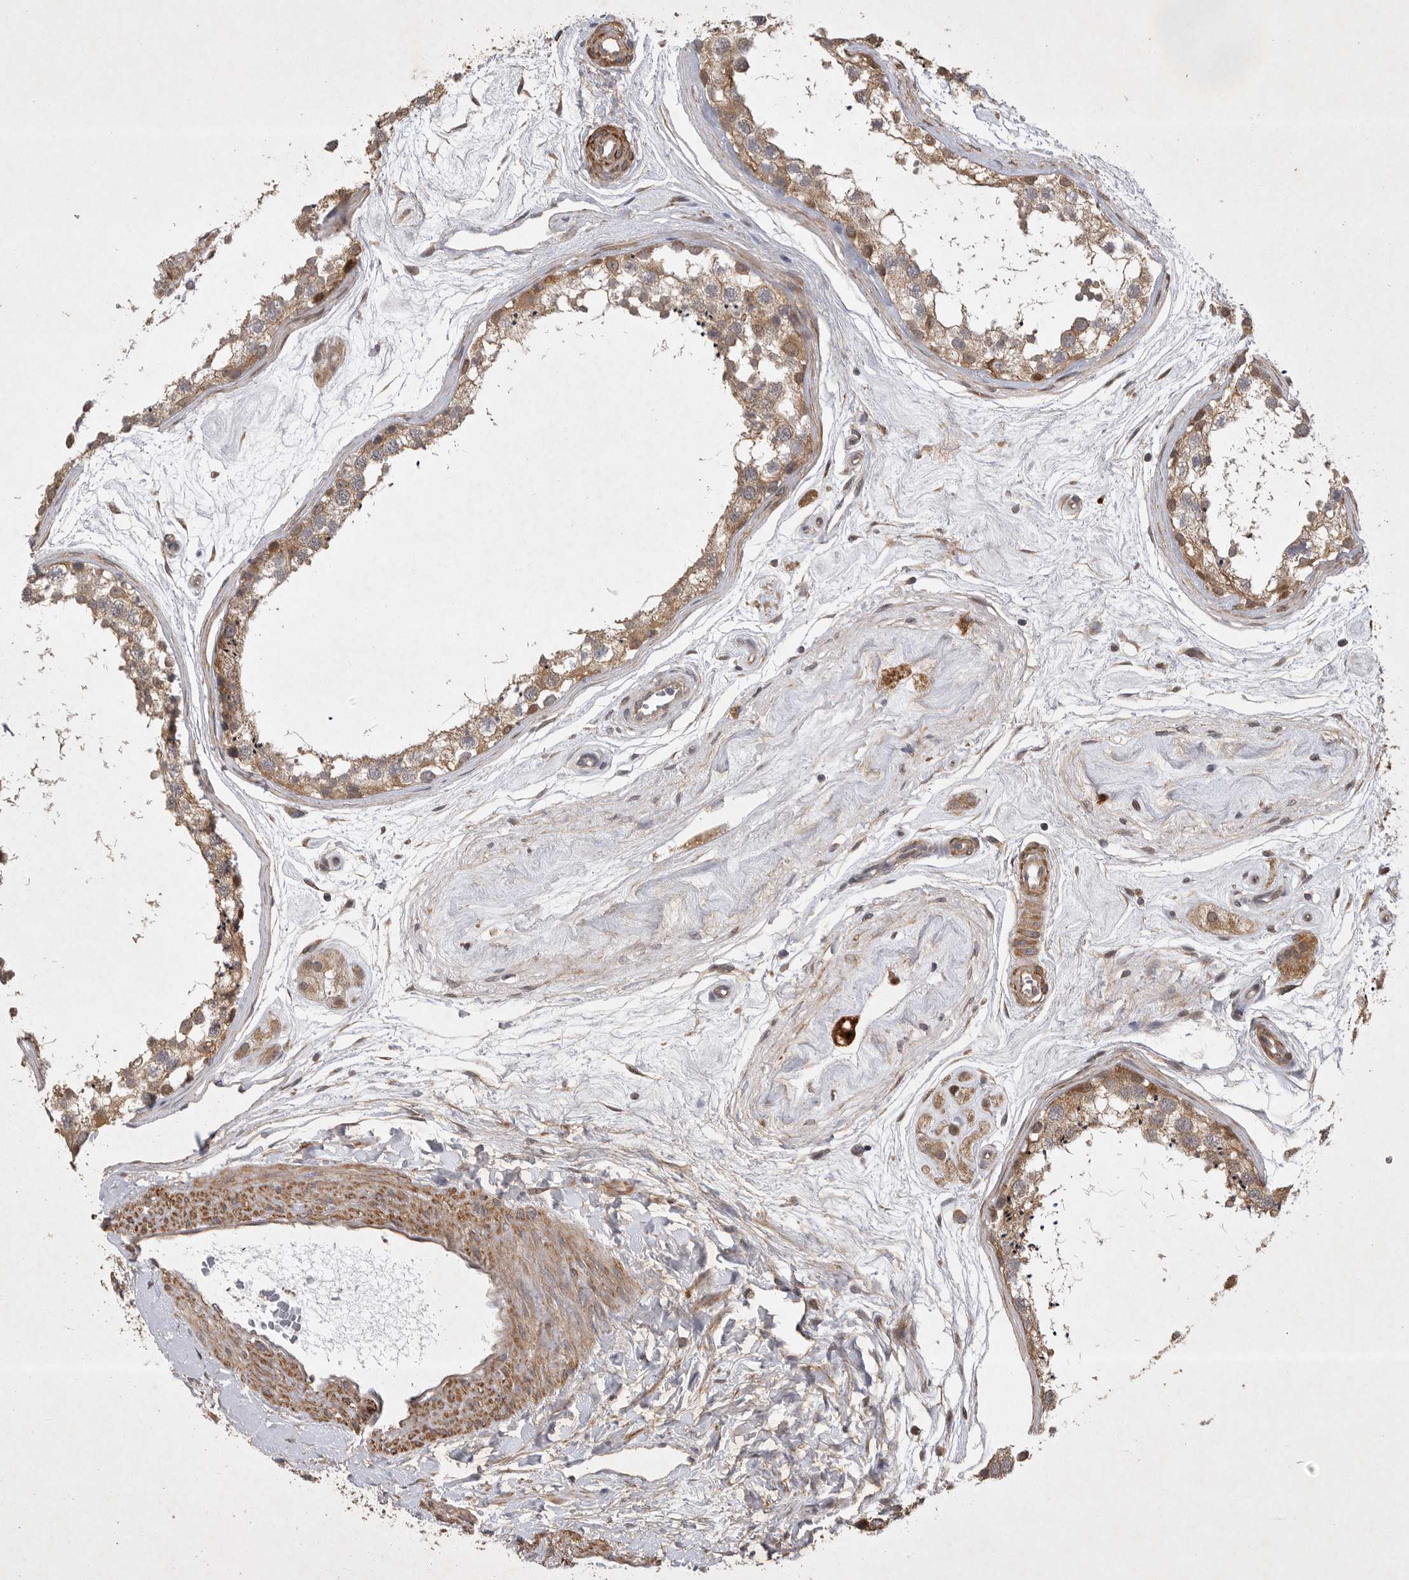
{"staining": {"intensity": "moderate", "quantity": ">75%", "location": "cytoplasmic/membranous"}, "tissue": "testis", "cell_type": "Cells in seminiferous ducts", "image_type": "normal", "snomed": [{"axis": "morphology", "description": "Normal tissue, NOS"}, {"axis": "topography", "description": "Testis"}], "caption": "This micrograph shows immunohistochemistry (IHC) staining of unremarkable human testis, with medium moderate cytoplasmic/membranous expression in about >75% of cells in seminiferous ducts.", "gene": "EDEM3", "patient": {"sex": "male", "age": 56}}